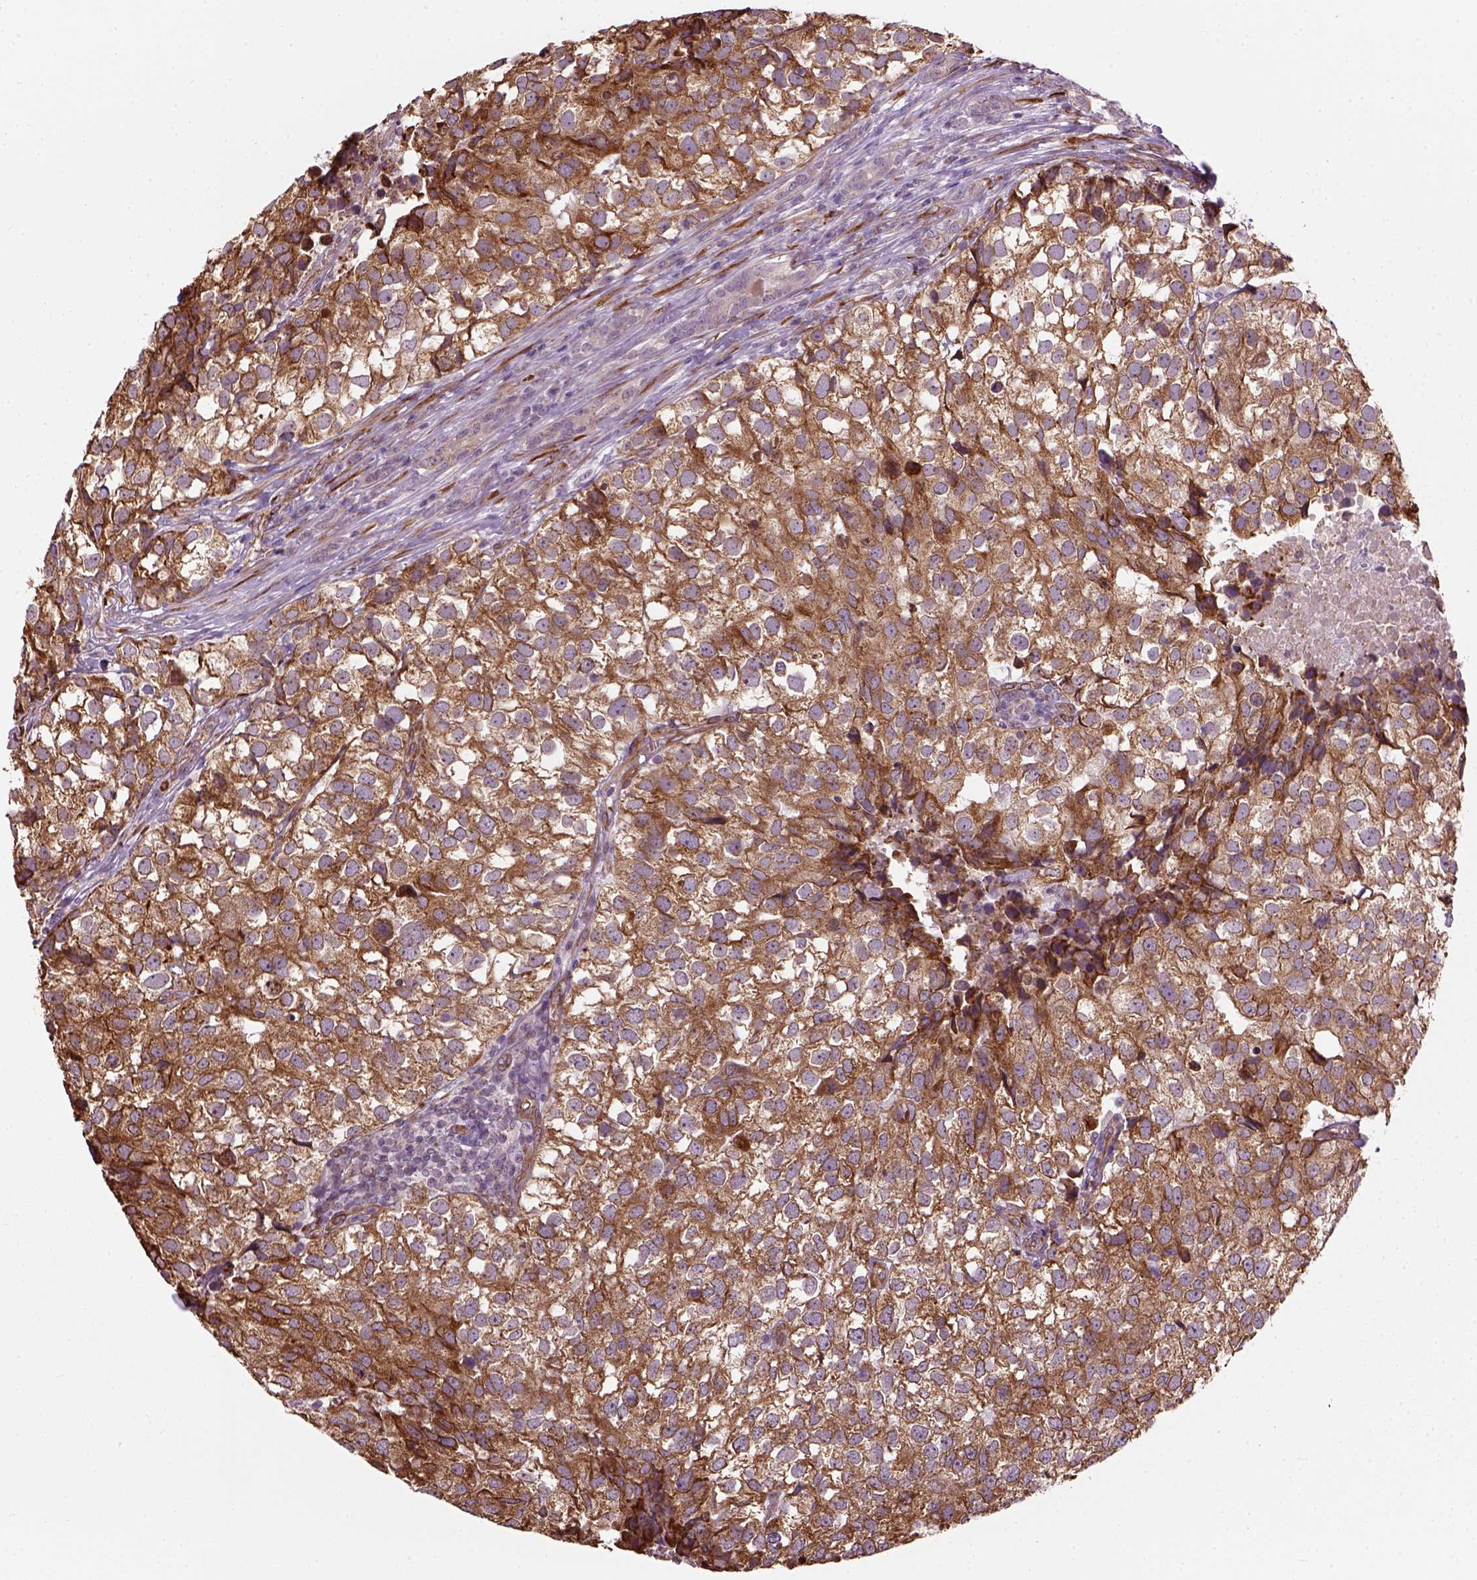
{"staining": {"intensity": "moderate", "quantity": ">75%", "location": "cytoplasmic/membranous"}, "tissue": "breast cancer", "cell_type": "Tumor cells", "image_type": "cancer", "snomed": [{"axis": "morphology", "description": "Duct carcinoma"}, {"axis": "topography", "description": "Breast"}], "caption": "Immunohistochemistry (IHC) histopathology image of breast infiltrating ductal carcinoma stained for a protein (brown), which shows medium levels of moderate cytoplasmic/membranous staining in about >75% of tumor cells.", "gene": "XK", "patient": {"sex": "female", "age": 30}}